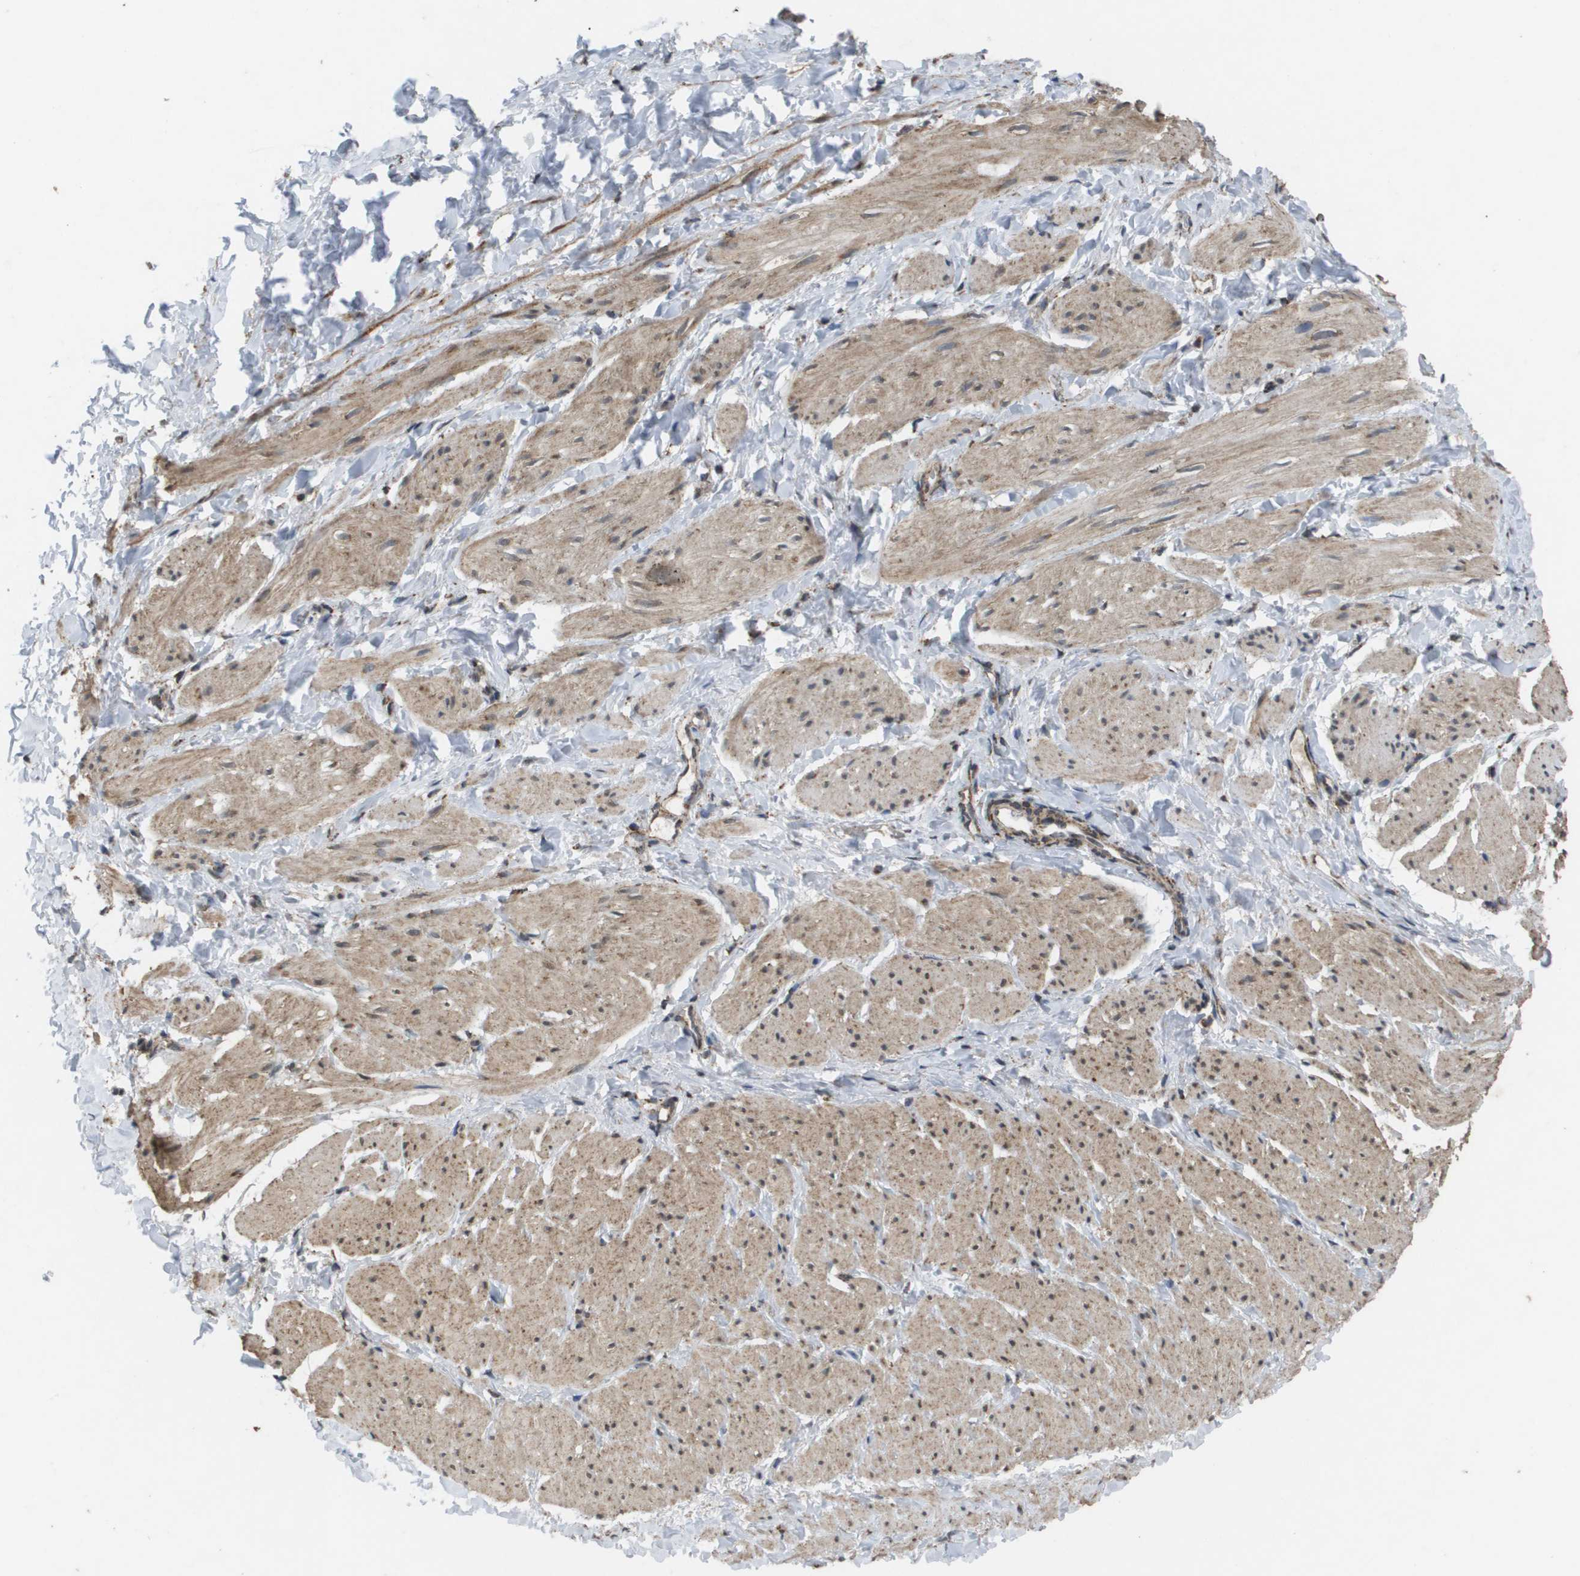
{"staining": {"intensity": "moderate", "quantity": ">75%", "location": "cytoplasmic/membranous"}, "tissue": "smooth muscle", "cell_type": "Smooth muscle cells", "image_type": "normal", "snomed": [{"axis": "morphology", "description": "Normal tissue, NOS"}, {"axis": "topography", "description": "Smooth muscle"}], "caption": "The immunohistochemical stain highlights moderate cytoplasmic/membranous staining in smooth muscle cells of benign smooth muscle.", "gene": "HSPE1", "patient": {"sex": "male", "age": 16}}